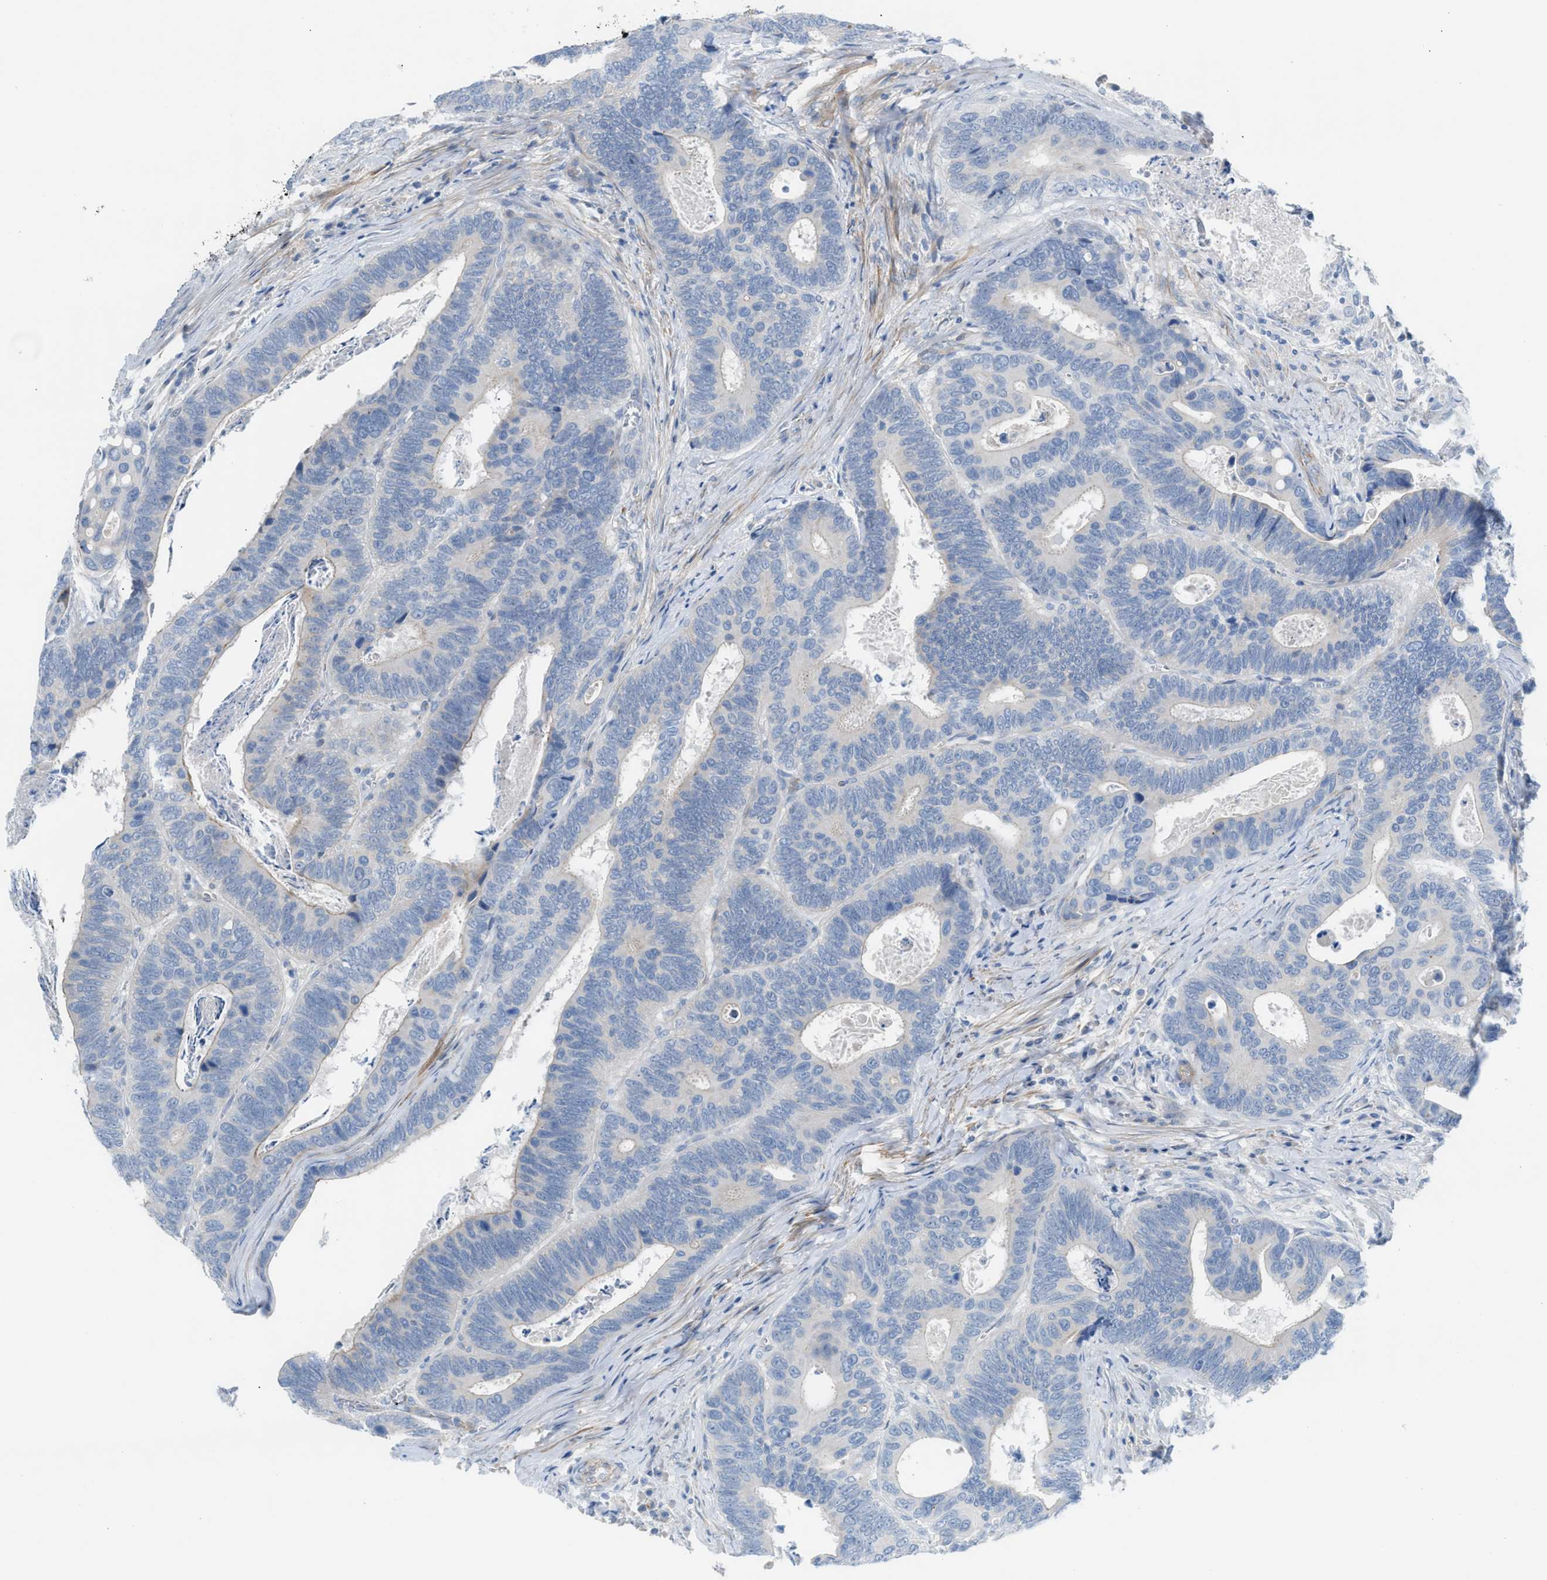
{"staining": {"intensity": "negative", "quantity": "none", "location": "none"}, "tissue": "colorectal cancer", "cell_type": "Tumor cells", "image_type": "cancer", "snomed": [{"axis": "morphology", "description": "Inflammation, NOS"}, {"axis": "morphology", "description": "Adenocarcinoma, NOS"}, {"axis": "topography", "description": "Colon"}], "caption": "A micrograph of adenocarcinoma (colorectal) stained for a protein demonstrates no brown staining in tumor cells.", "gene": "ASPA", "patient": {"sex": "male", "age": 72}}